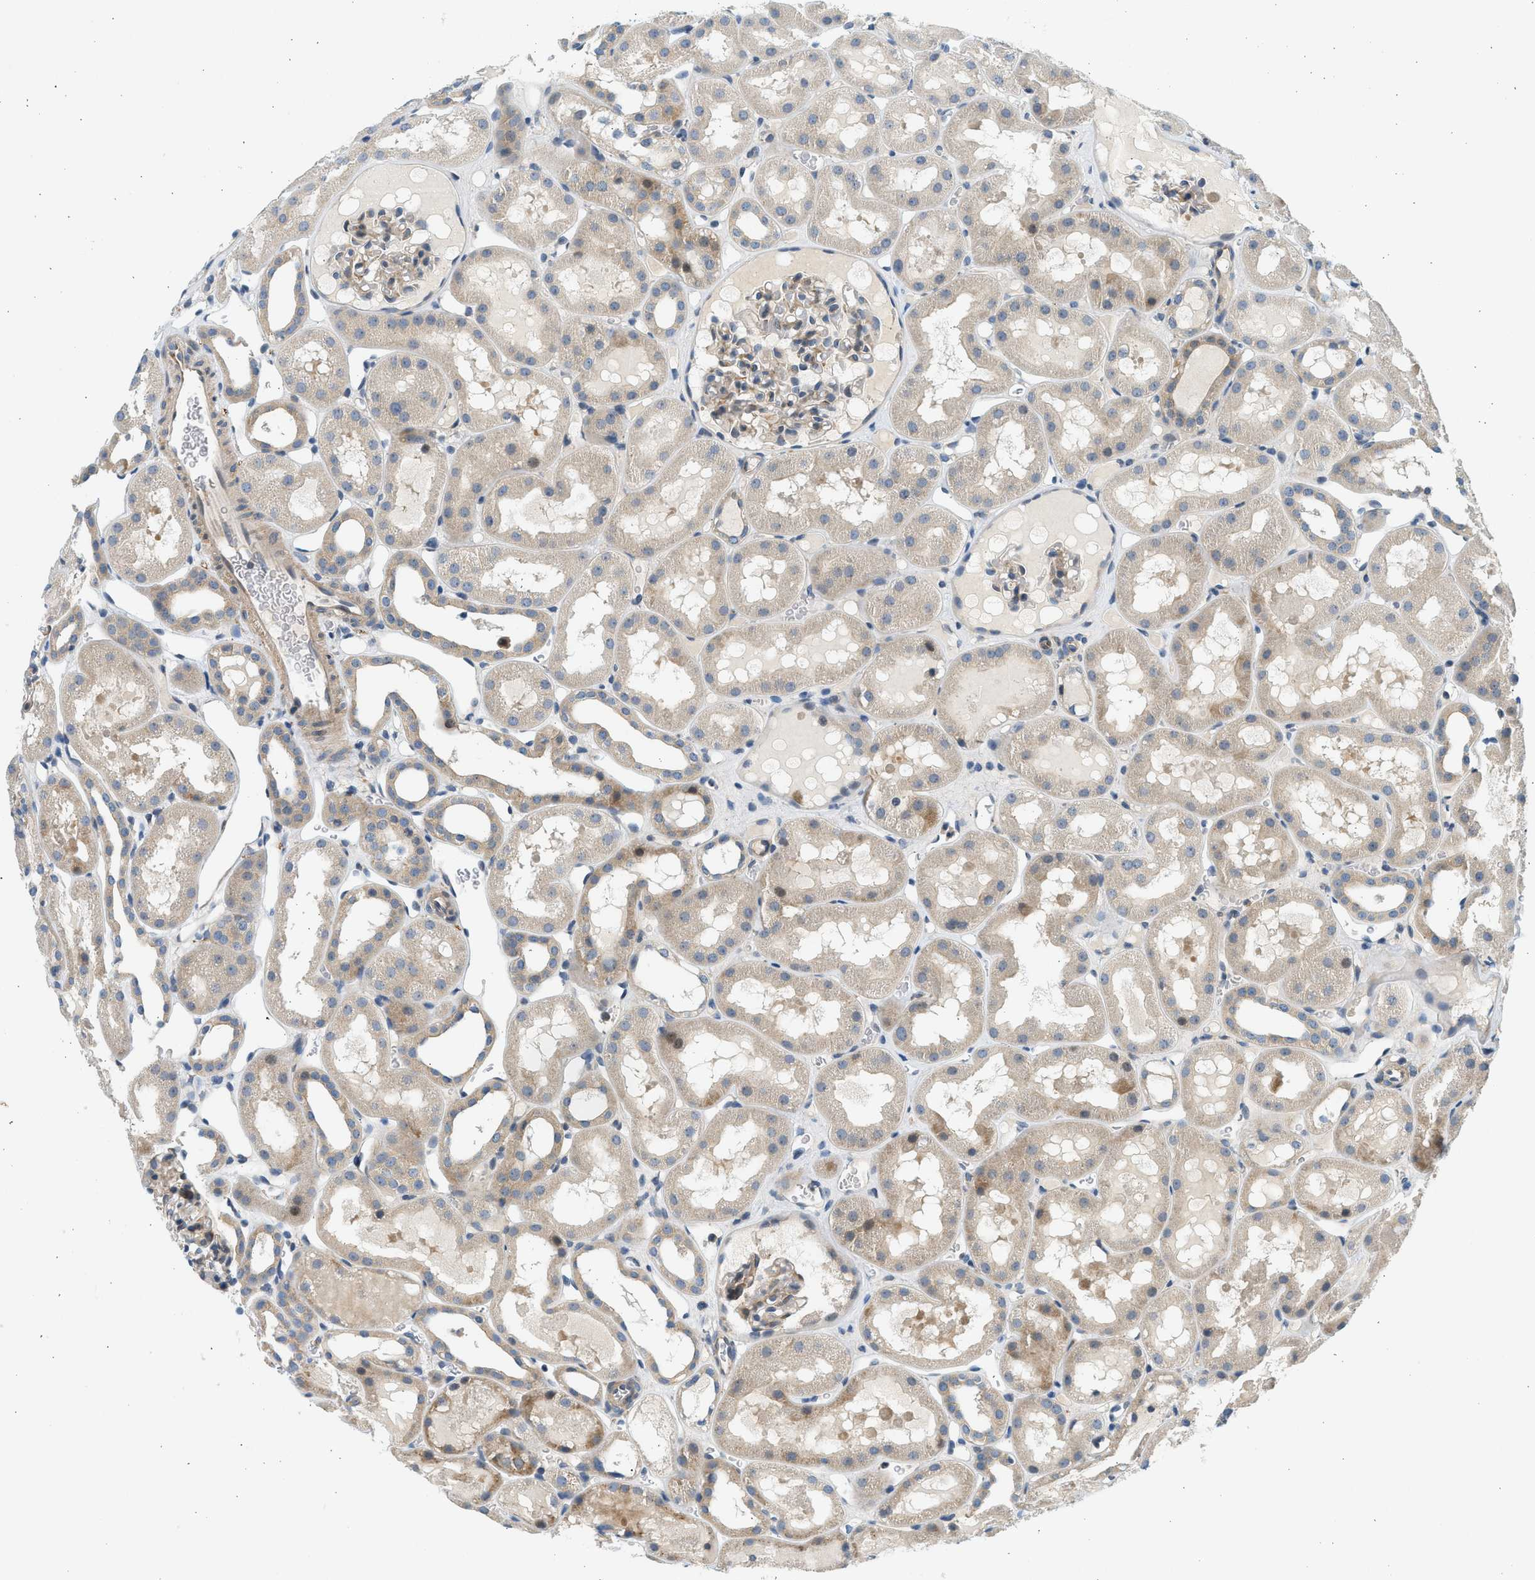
{"staining": {"intensity": "weak", "quantity": "25%-75%", "location": "cytoplasmic/membranous"}, "tissue": "kidney", "cell_type": "Cells in glomeruli", "image_type": "normal", "snomed": [{"axis": "morphology", "description": "Normal tissue, NOS"}, {"axis": "topography", "description": "Kidney"}, {"axis": "topography", "description": "Urinary bladder"}], "caption": "IHC of normal human kidney exhibits low levels of weak cytoplasmic/membranous staining in approximately 25%-75% of cells in glomeruli.", "gene": "KDELR2", "patient": {"sex": "male", "age": 16}}